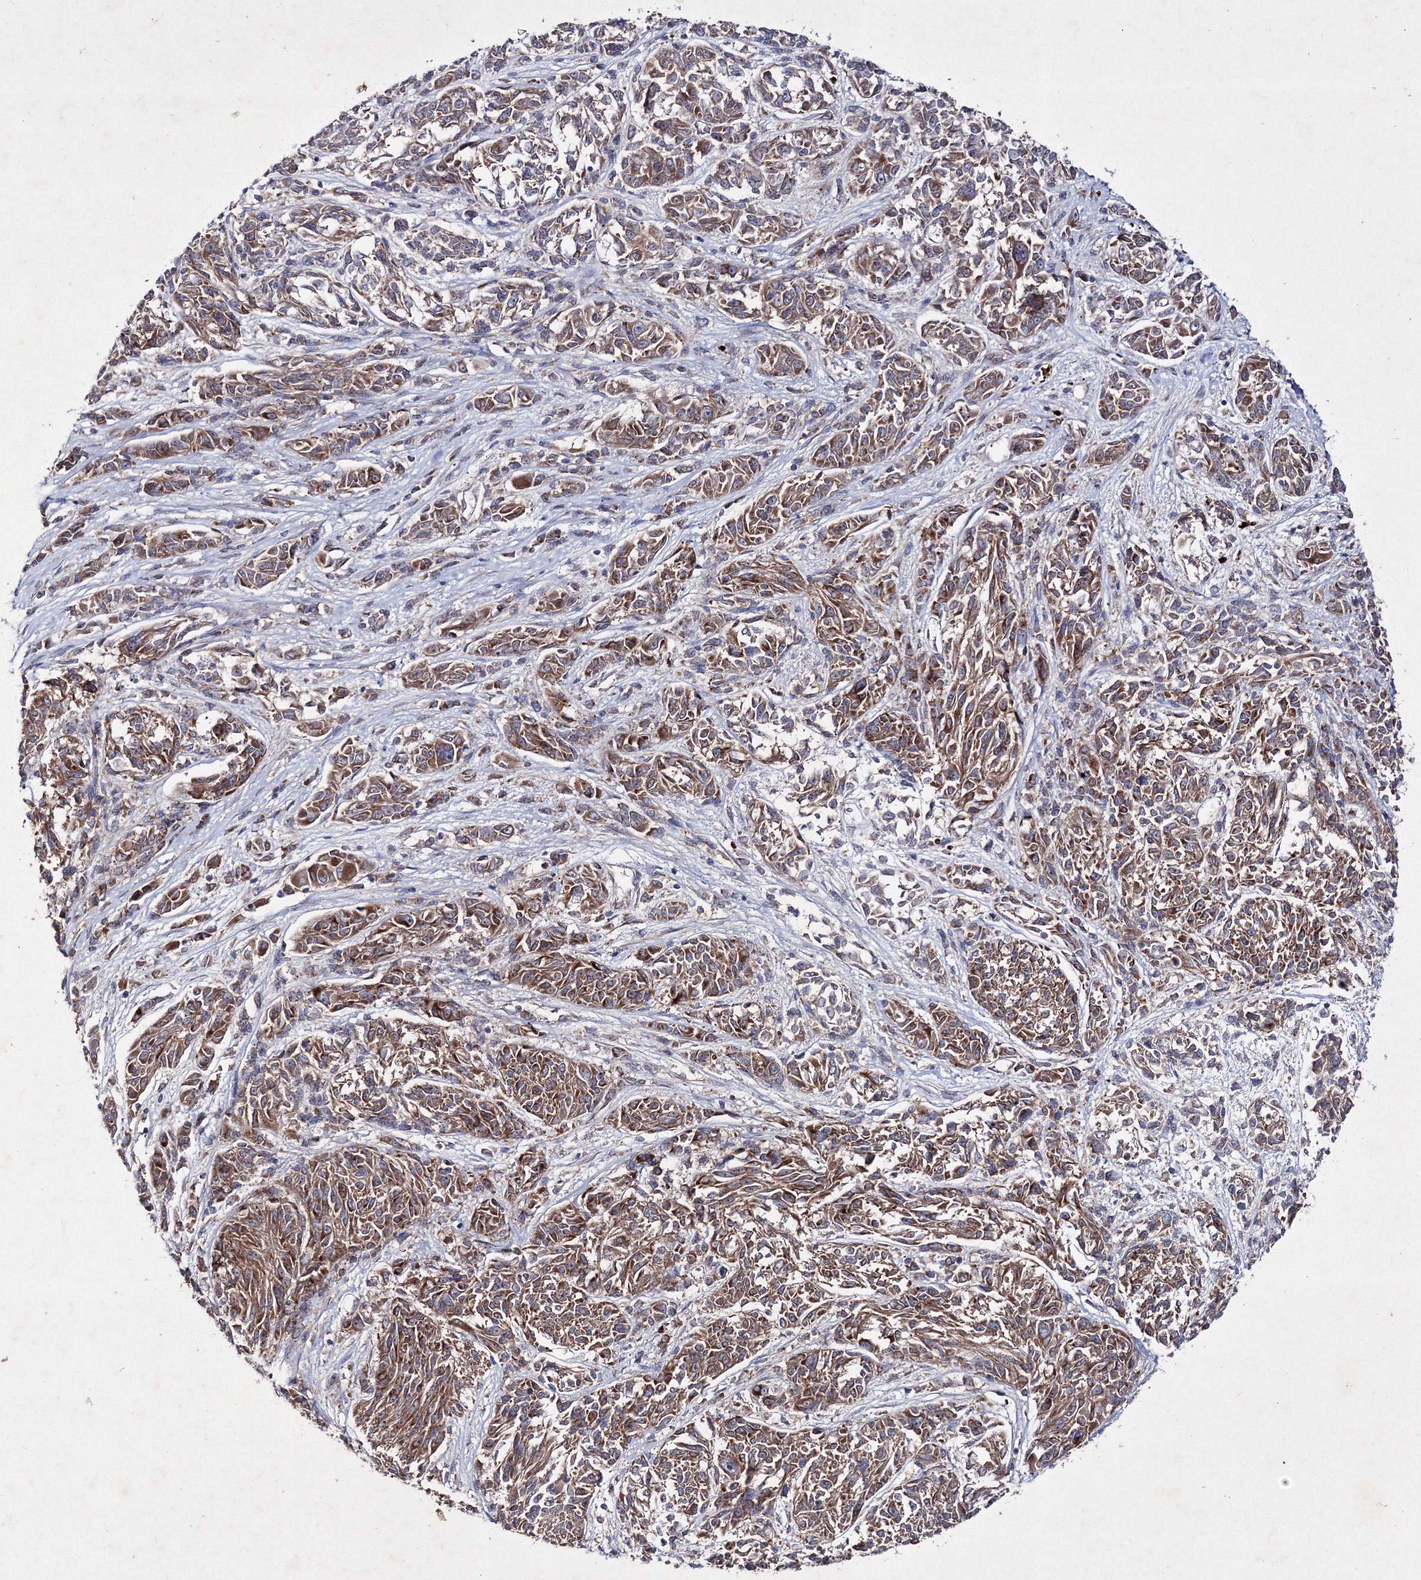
{"staining": {"intensity": "moderate", "quantity": ">75%", "location": "cytoplasmic/membranous"}, "tissue": "melanoma", "cell_type": "Tumor cells", "image_type": "cancer", "snomed": [{"axis": "morphology", "description": "Malignant melanoma, NOS"}, {"axis": "topography", "description": "Skin"}], "caption": "A high-resolution image shows IHC staining of melanoma, which demonstrates moderate cytoplasmic/membranous staining in approximately >75% of tumor cells.", "gene": "GFM1", "patient": {"sex": "male", "age": 53}}